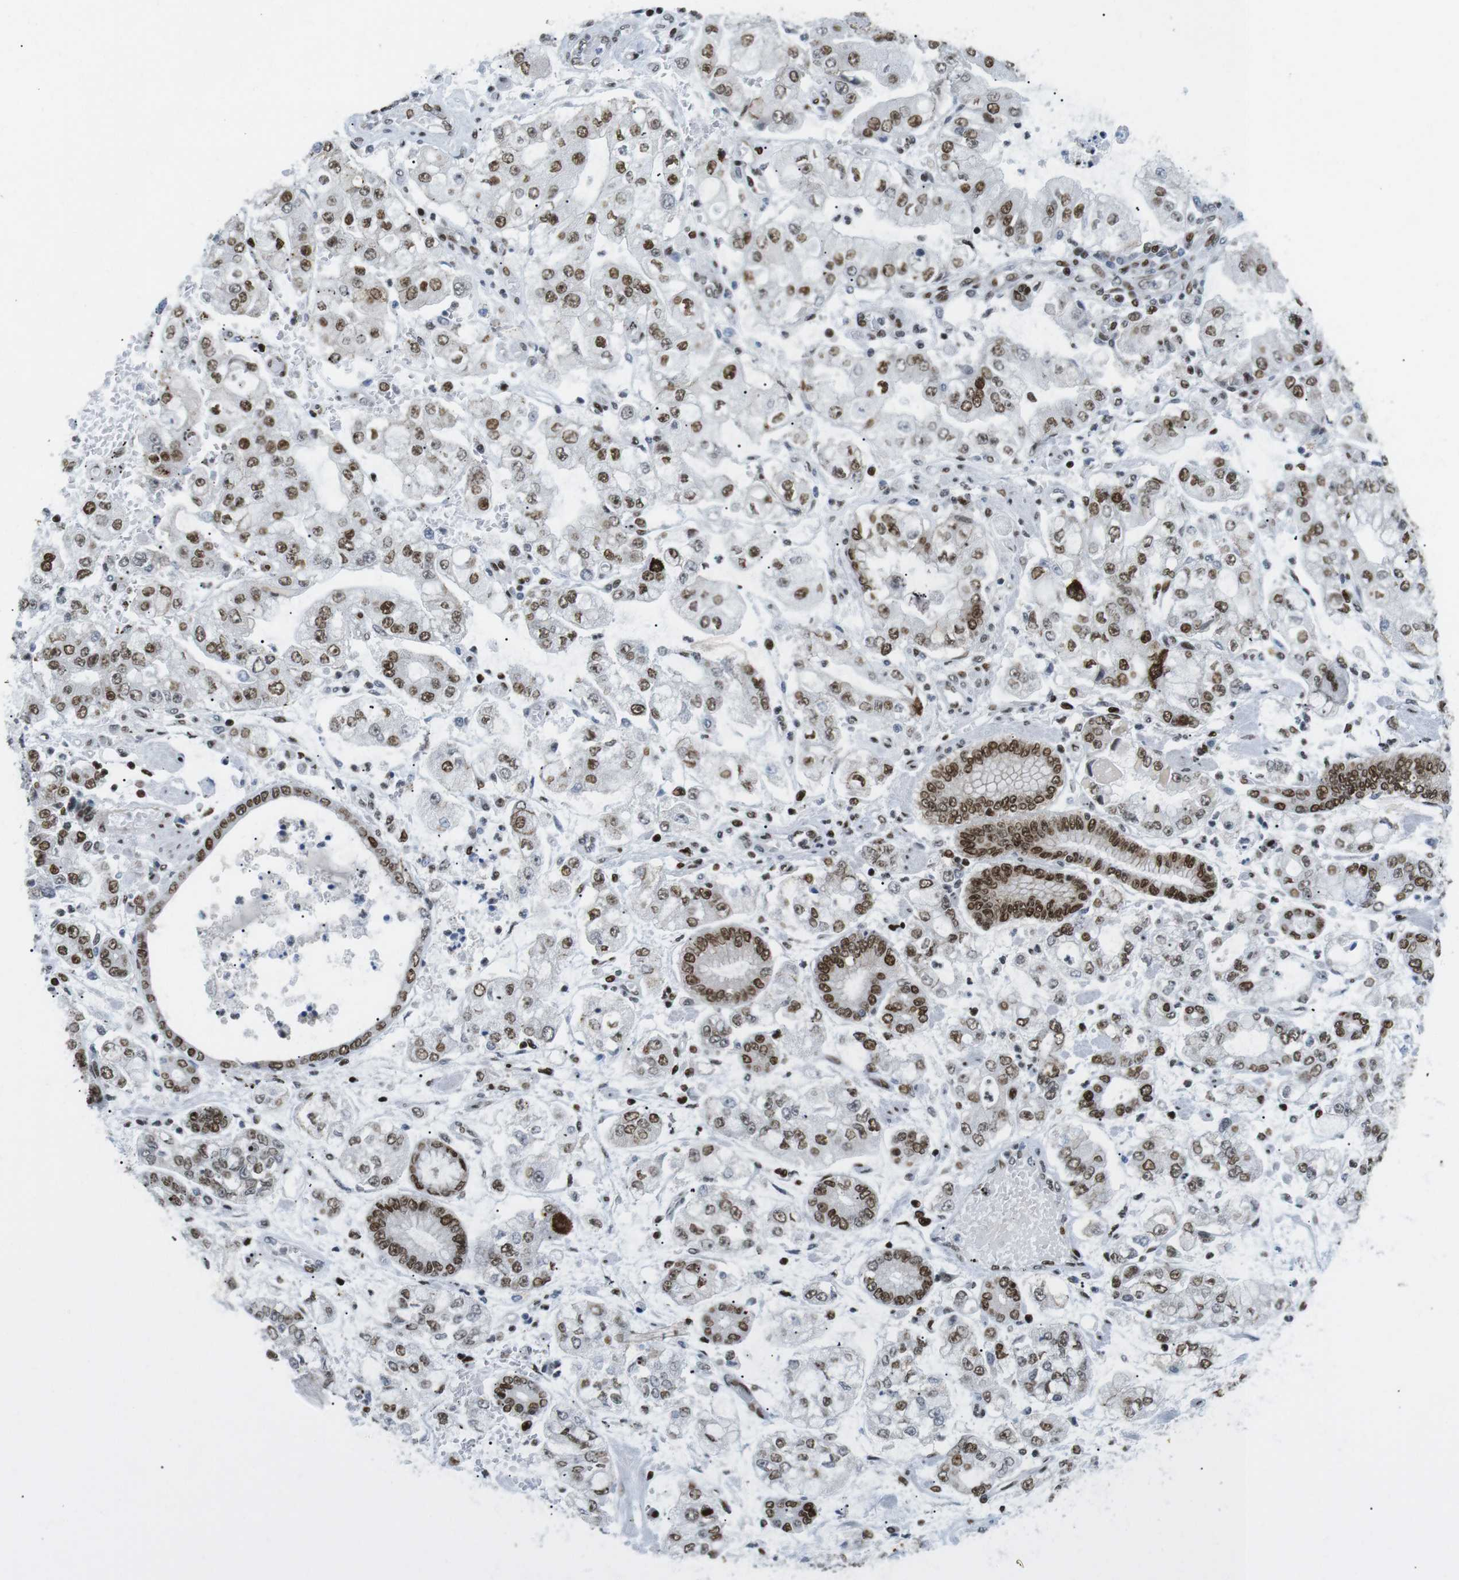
{"staining": {"intensity": "moderate", "quantity": ">75%", "location": "nuclear"}, "tissue": "stomach cancer", "cell_type": "Tumor cells", "image_type": "cancer", "snomed": [{"axis": "morphology", "description": "Adenocarcinoma, NOS"}, {"axis": "topography", "description": "Stomach"}], "caption": "There is medium levels of moderate nuclear positivity in tumor cells of stomach adenocarcinoma, as demonstrated by immunohistochemical staining (brown color).", "gene": "ARID1A", "patient": {"sex": "male", "age": 76}}